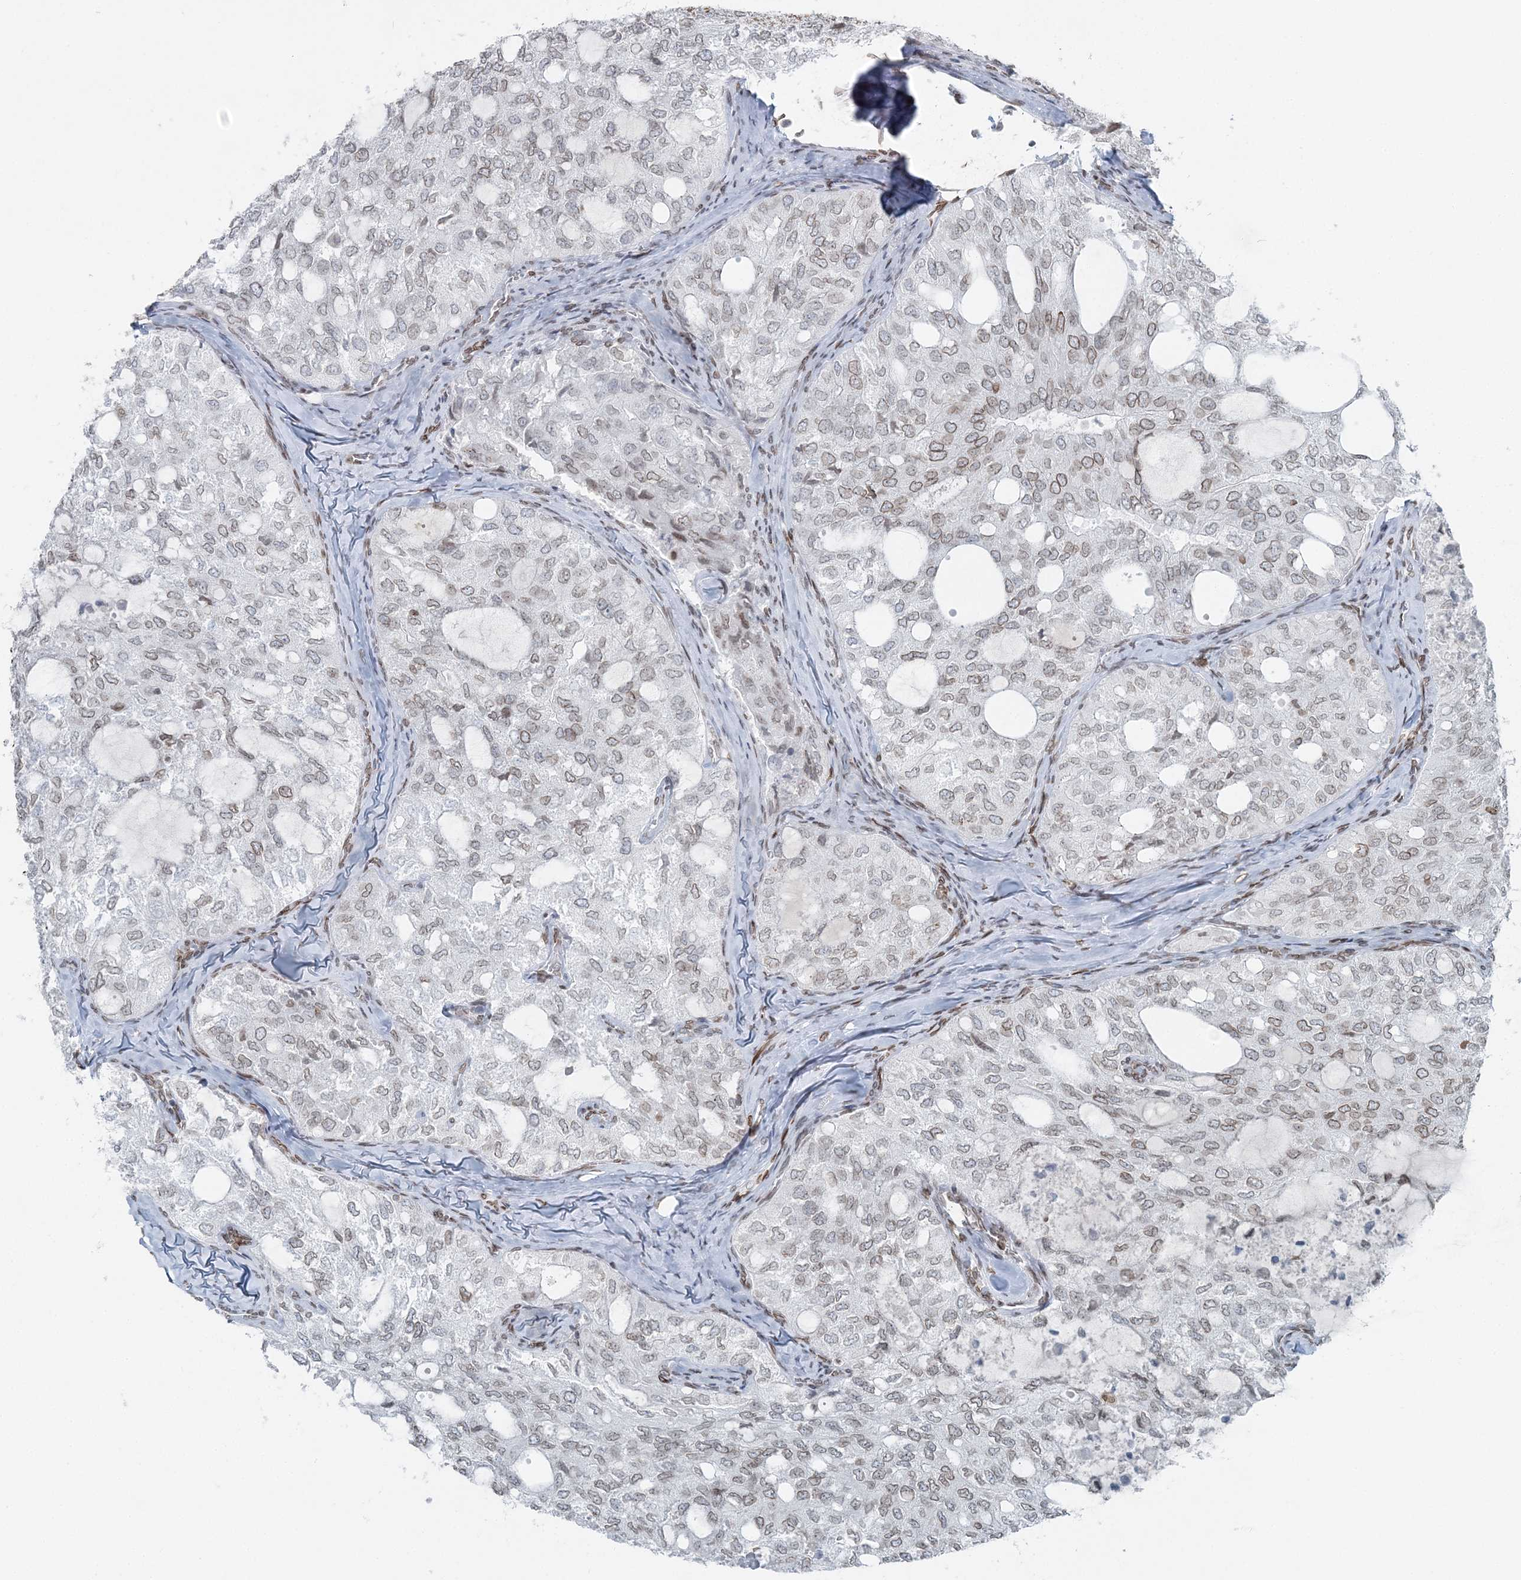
{"staining": {"intensity": "weak", "quantity": "25%-75%", "location": "cytoplasmic/membranous,nuclear"}, "tissue": "thyroid cancer", "cell_type": "Tumor cells", "image_type": "cancer", "snomed": [{"axis": "morphology", "description": "Follicular adenoma carcinoma, NOS"}, {"axis": "topography", "description": "Thyroid gland"}], "caption": "Brown immunohistochemical staining in human thyroid cancer (follicular adenoma carcinoma) shows weak cytoplasmic/membranous and nuclear staining in about 25%-75% of tumor cells. Nuclei are stained in blue.", "gene": "GJD4", "patient": {"sex": "male", "age": 75}}